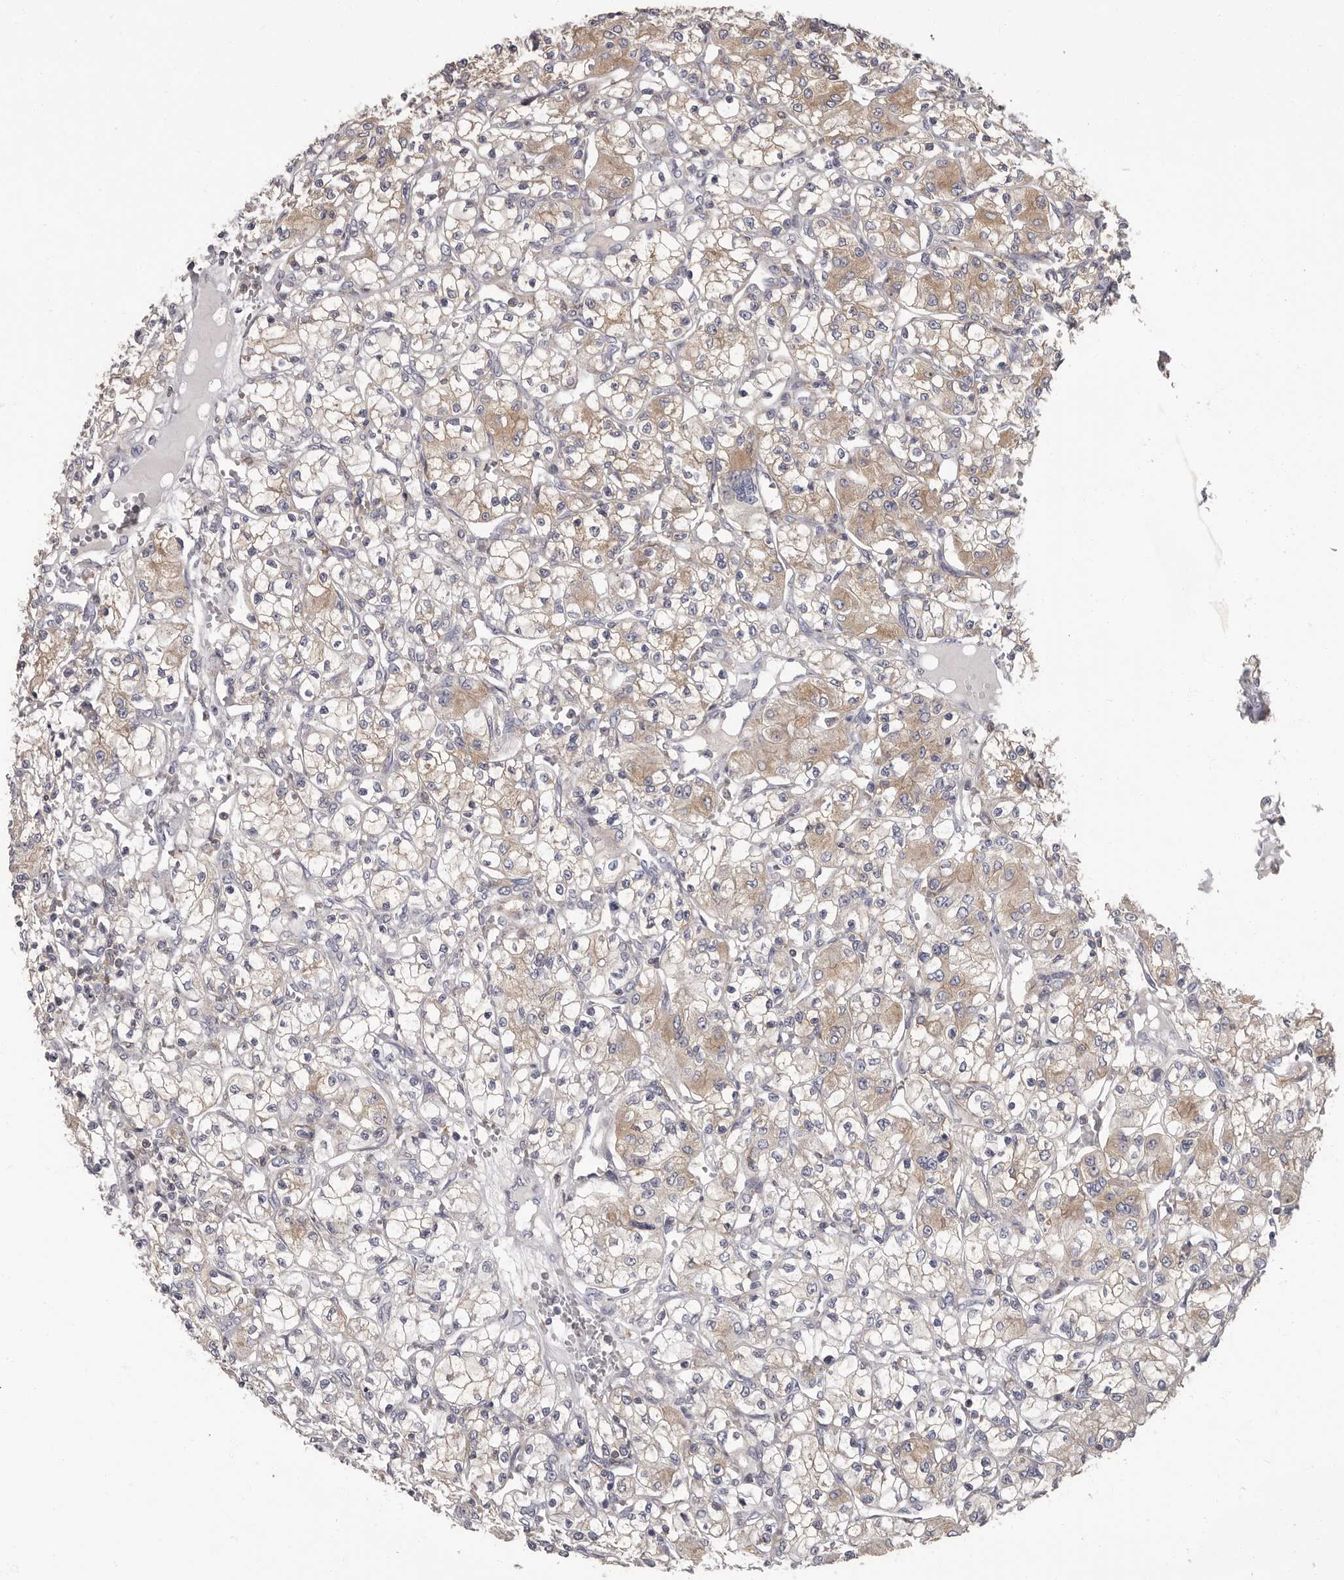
{"staining": {"intensity": "weak", "quantity": "<25%", "location": "cytoplasmic/membranous"}, "tissue": "renal cancer", "cell_type": "Tumor cells", "image_type": "cancer", "snomed": [{"axis": "morphology", "description": "Adenocarcinoma, NOS"}, {"axis": "topography", "description": "Kidney"}], "caption": "Immunohistochemistry (IHC) histopathology image of renal cancer stained for a protein (brown), which shows no positivity in tumor cells.", "gene": "APEH", "patient": {"sex": "female", "age": 59}}